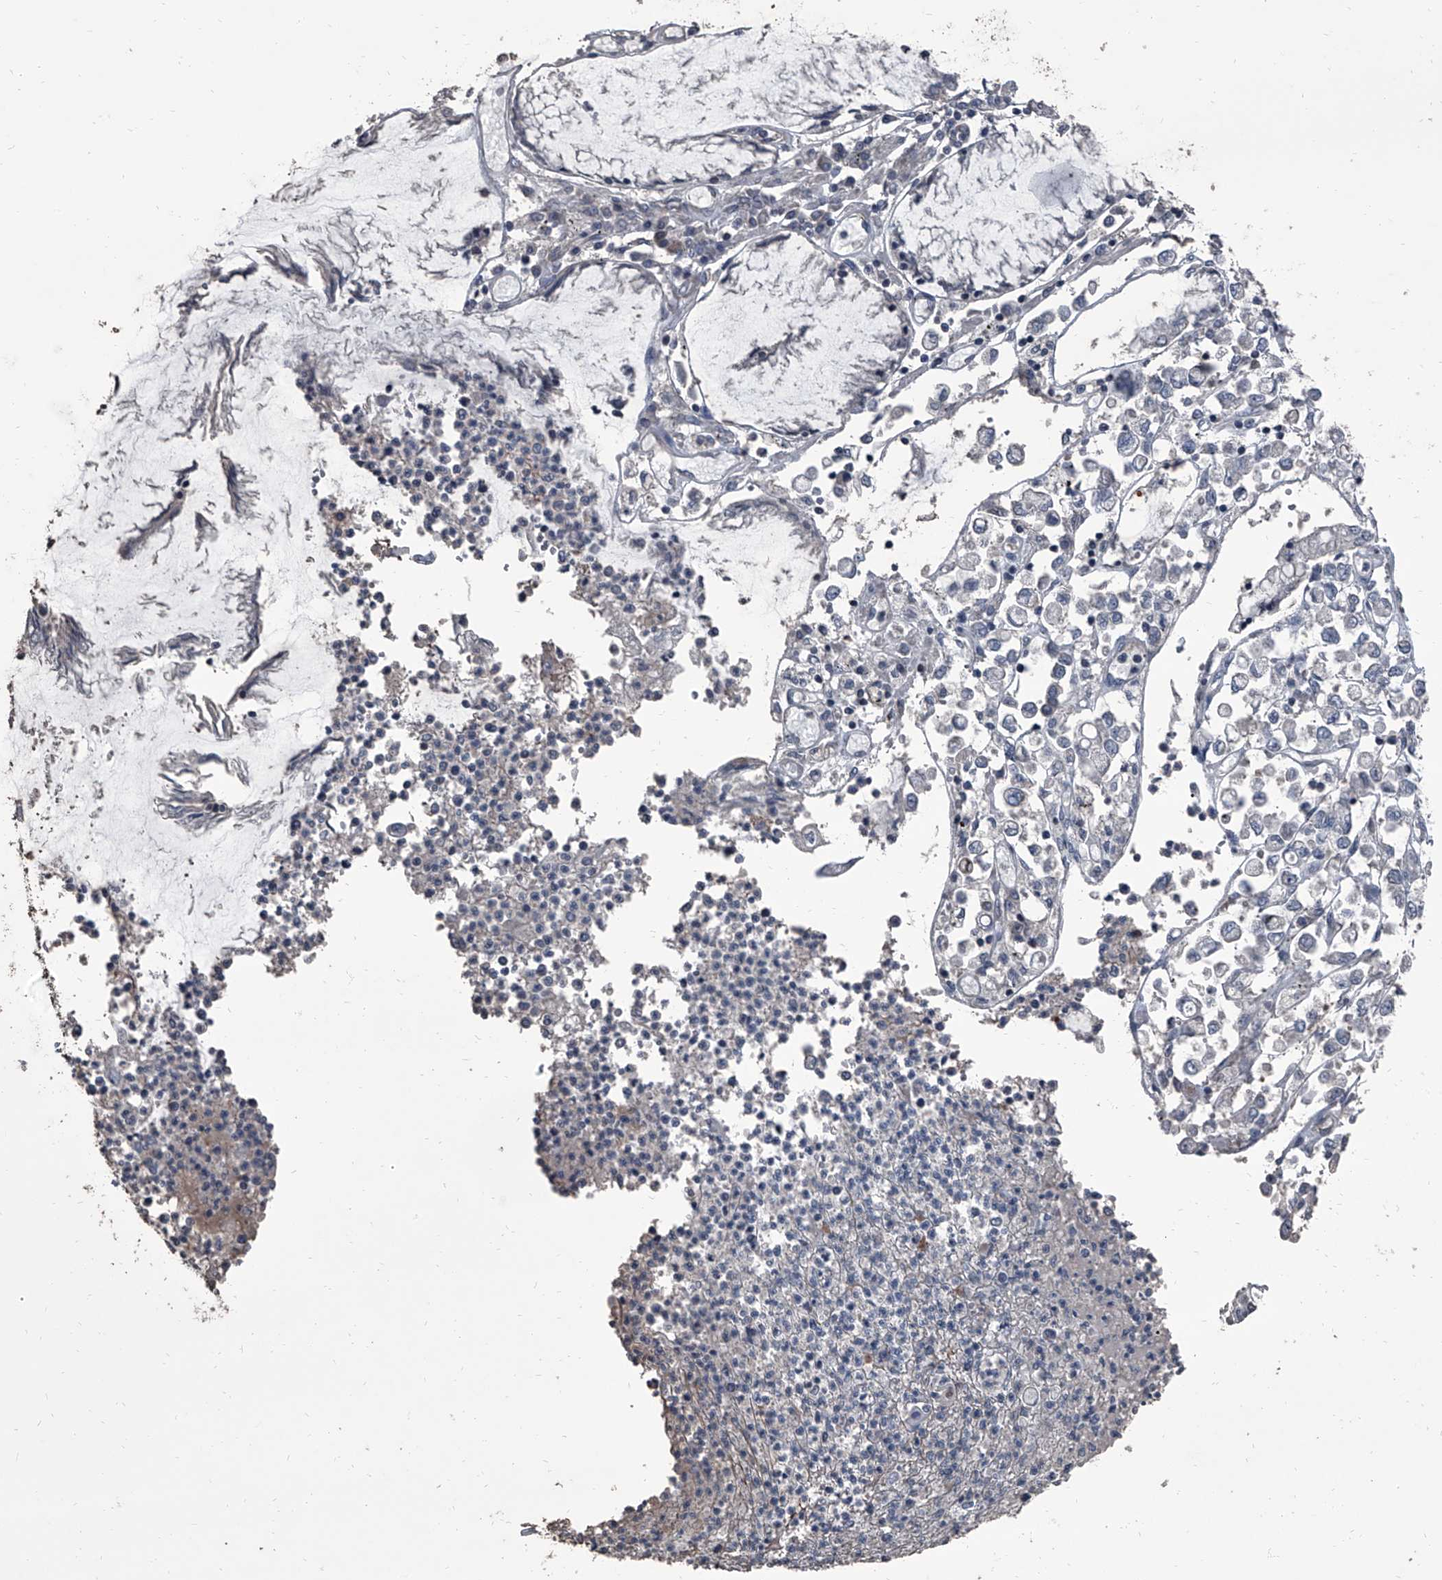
{"staining": {"intensity": "negative", "quantity": "none", "location": "none"}, "tissue": "stomach cancer", "cell_type": "Tumor cells", "image_type": "cancer", "snomed": [{"axis": "morphology", "description": "Adenocarcinoma, NOS"}, {"axis": "topography", "description": "Stomach"}], "caption": "Immunohistochemistry (IHC) of stomach adenocarcinoma demonstrates no staining in tumor cells. (DAB immunohistochemistry (IHC) visualized using brightfield microscopy, high magnification).", "gene": "OARD1", "patient": {"sex": "female", "age": 76}}